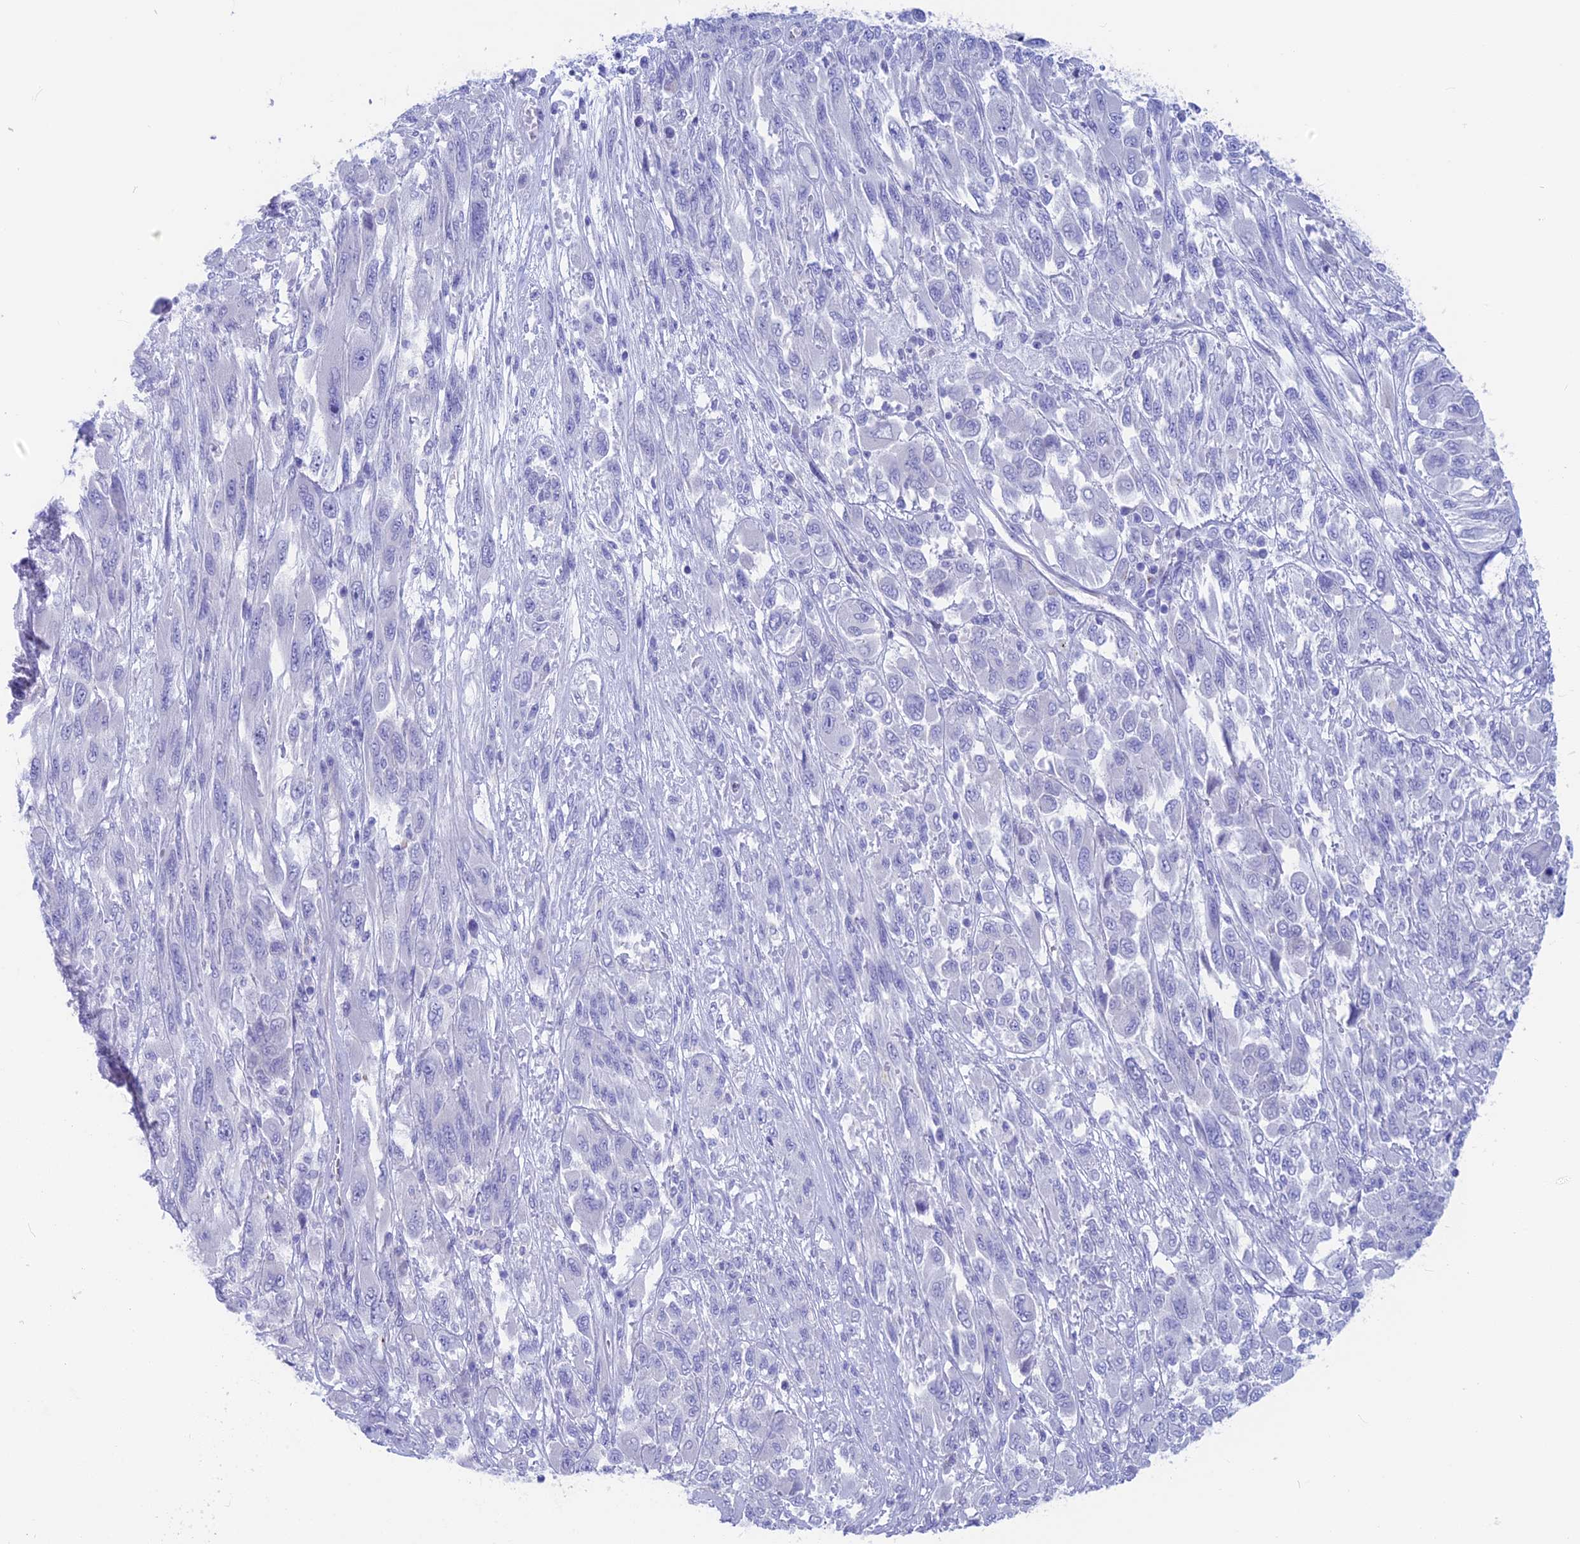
{"staining": {"intensity": "negative", "quantity": "none", "location": "none"}, "tissue": "melanoma", "cell_type": "Tumor cells", "image_type": "cancer", "snomed": [{"axis": "morphology", "description": "Malignant melanoma, NOS"}, {"axis": "topography", "description": "Skin"}], "caption": "Immunohistochemistry photomicrograph of human melanoma stained for a protein (brown), which displays no positivity in tumor cells.", "gene": "GNGT2", "patient": {"sex": "female", "age": 91}}